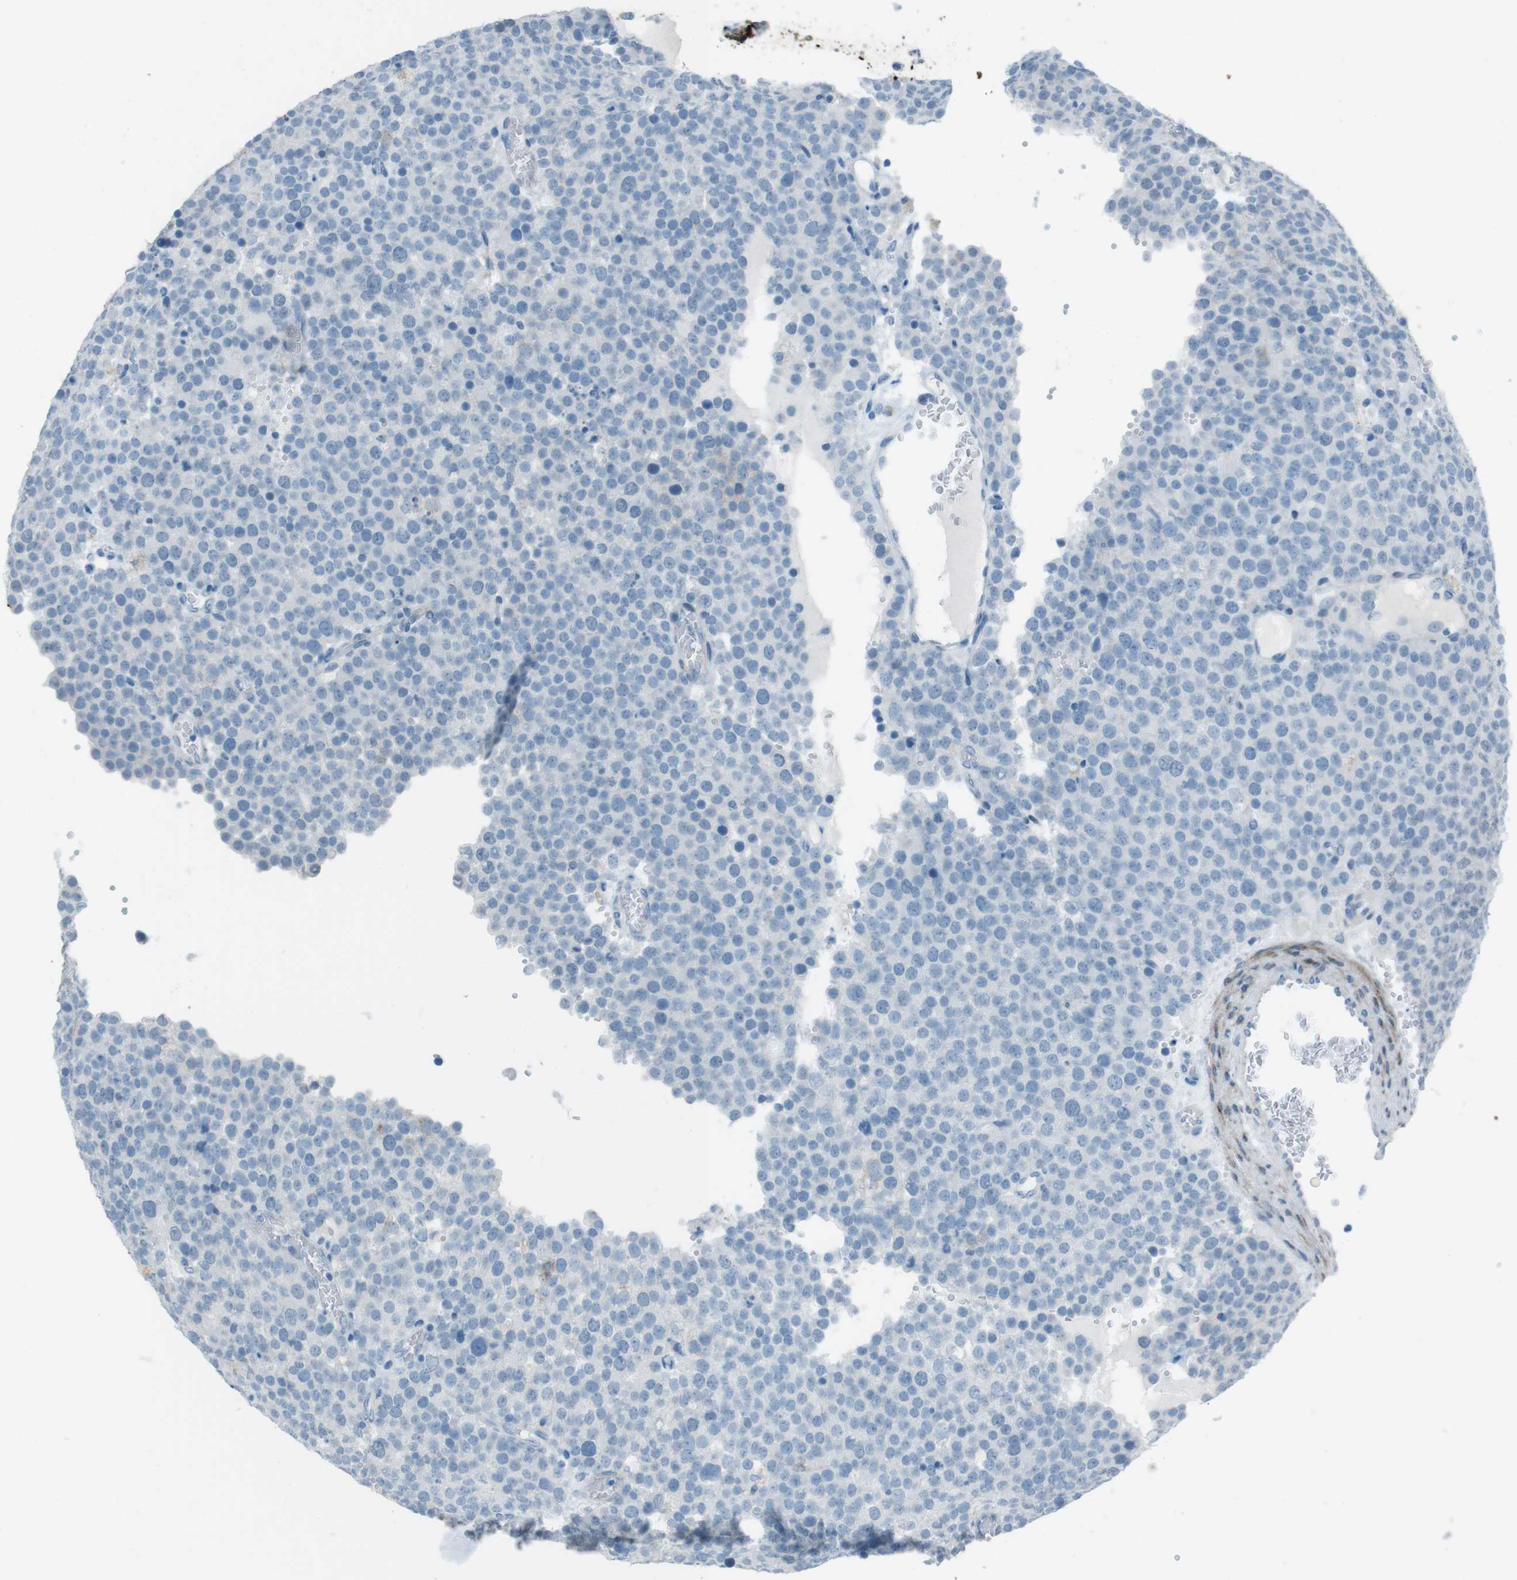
{"staining": {"intensity": "negative", "quantity": "none", "location": "none"}, "tissue": "testis cancer", "cell_type": "Tumor cells", "image_type": "cancer", "snomed": [{"axis": "morphology", "description": "Normal tissue, NOS"}, {"axis": "morphology", "description": "Seminoma, NOS"}, {"axis": "topography", "description": "Testis"}], "caption": "DAB (3,3'-diaminobenzidine) immunohistochemical staining of seminoma (testis) exhibits no significant expression in tumor cells. (DAB immunohistochemistry (IHC) with hematoxylin counter stain).", "gene": "TUBB2A", "patient": {"sex": "male", "age": 71}}